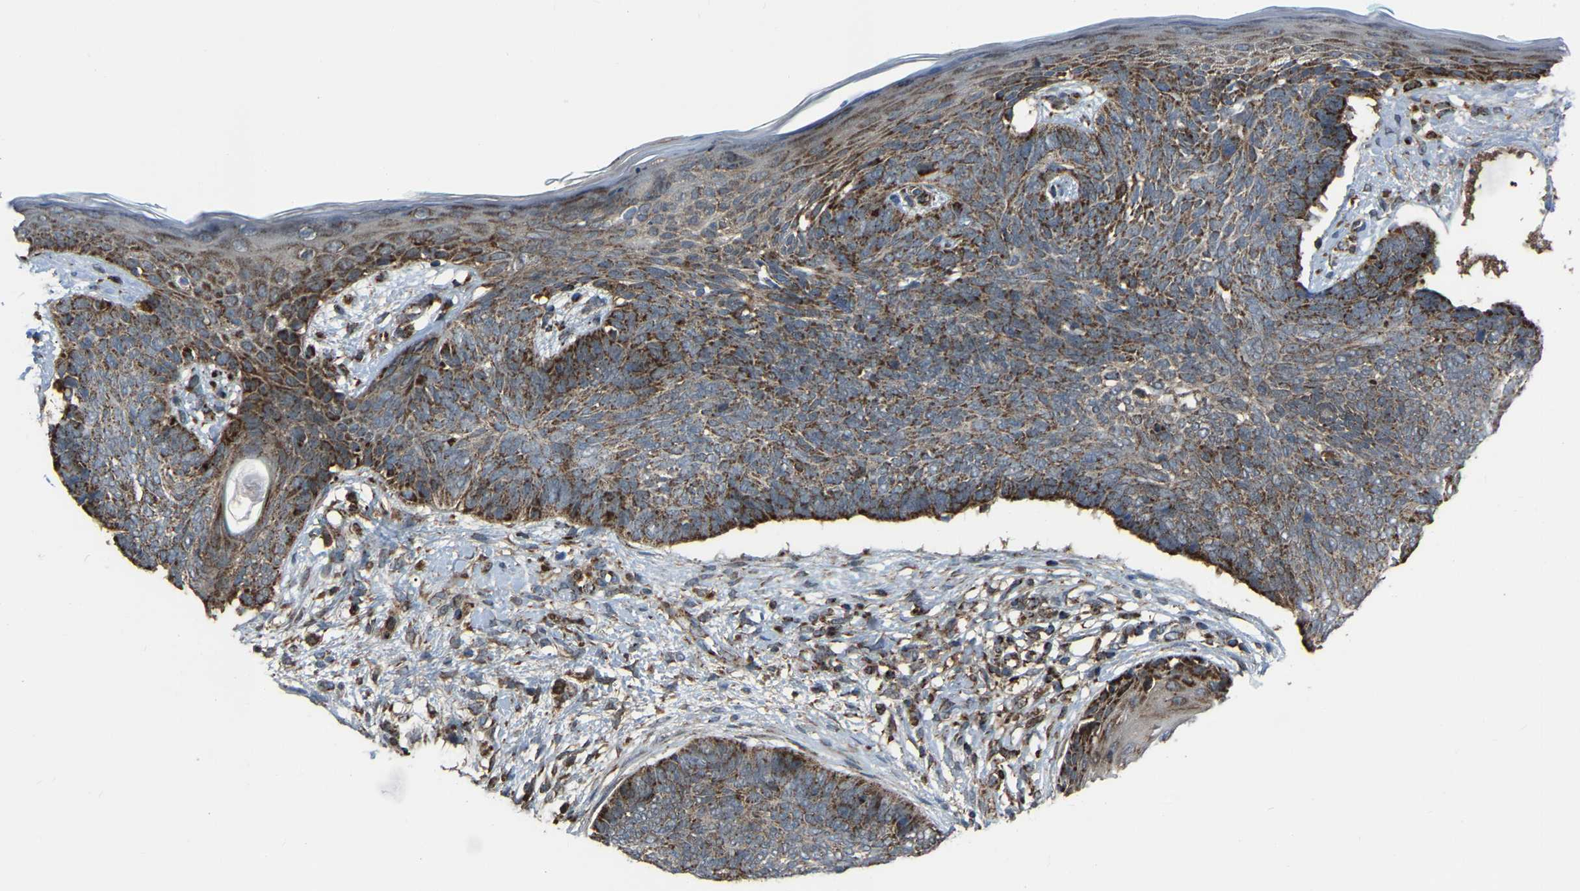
{"staining": {"intensity": "moderate", "quantity": ">75%", "location": "cytoplasmic/membranous"}, "tissue": "skin cancer", "cell_type": "Tumor cells", "image_type": "cancer", "snomed": [{"axis": "morphology", "description": "Basal cell carcinoma"}, {"axis": "topography", "description": "Skin"}], "caption": "DAB (3,3'-diaminobenzidine) immunohistochemical staining of skin basal cell carcinoma displays moderate cytoplasmic/membranous protein expression in approximately >75% of tumor cells.", "gene": "AKR1A1", "patient": {"sex": "female", "age": 84}}